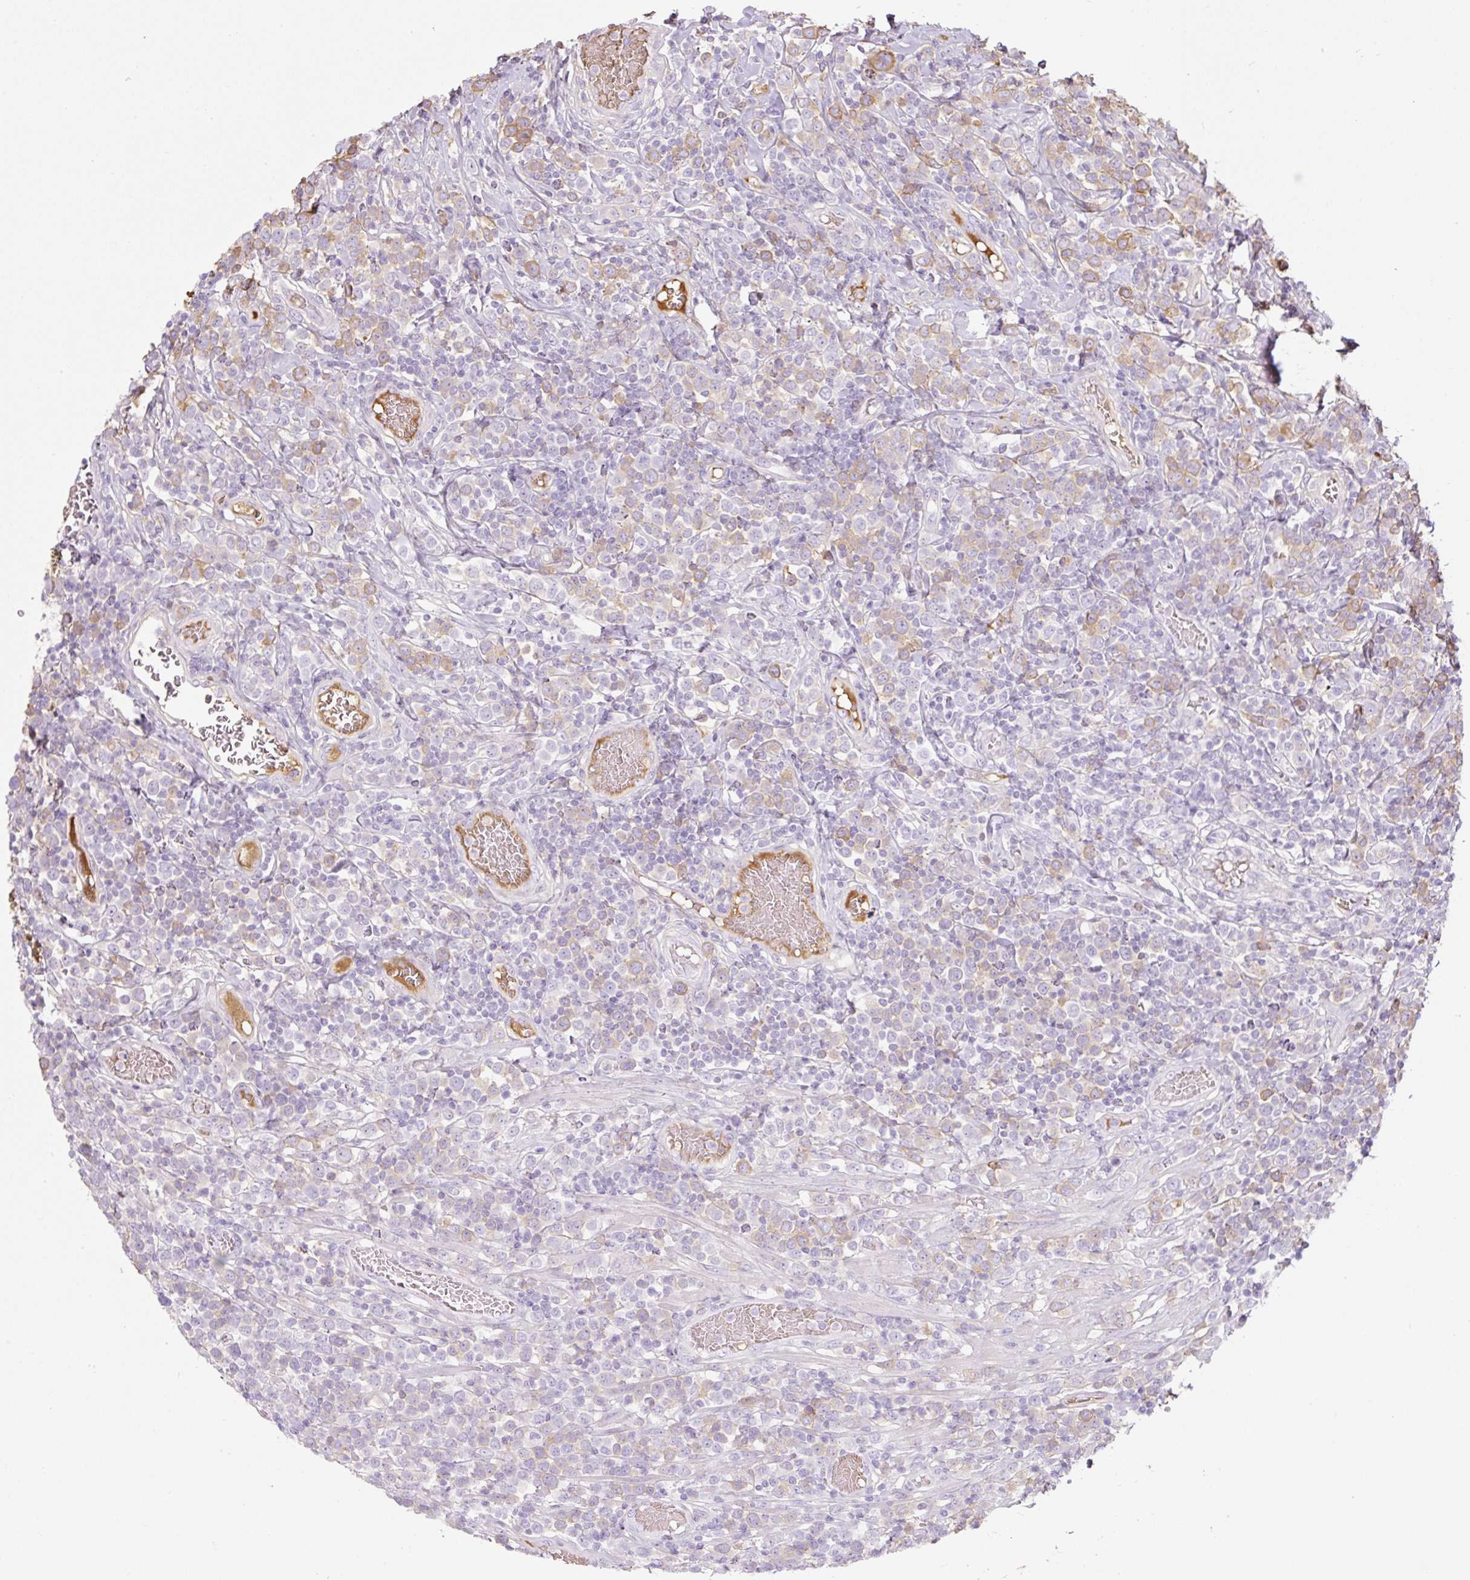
{"staining": {"intensity": "negative", "quantity": "none", "location": "none"}, "tissue": "lymphoma", "cell_type": "Tumor cells", "image_type": "cancer", "snomed": [{"axis": "morphology", "description": "Malignant lymphoma, non-Hodgkin's type, High grade"}, {"axis": "topography", "description": "Soft tissue"}], "caption": "There is no significant staining in tumor cells of malignant lymphoma, non-Hodgkin's type (high-grade). The staining is performed using DAB (3,3'-diaminobenzidine) brown chromogen with nuclei counter-stained in using hematoxylin.", "gene": "APOA1", "patient": {"sex": "female", "age": 56}}